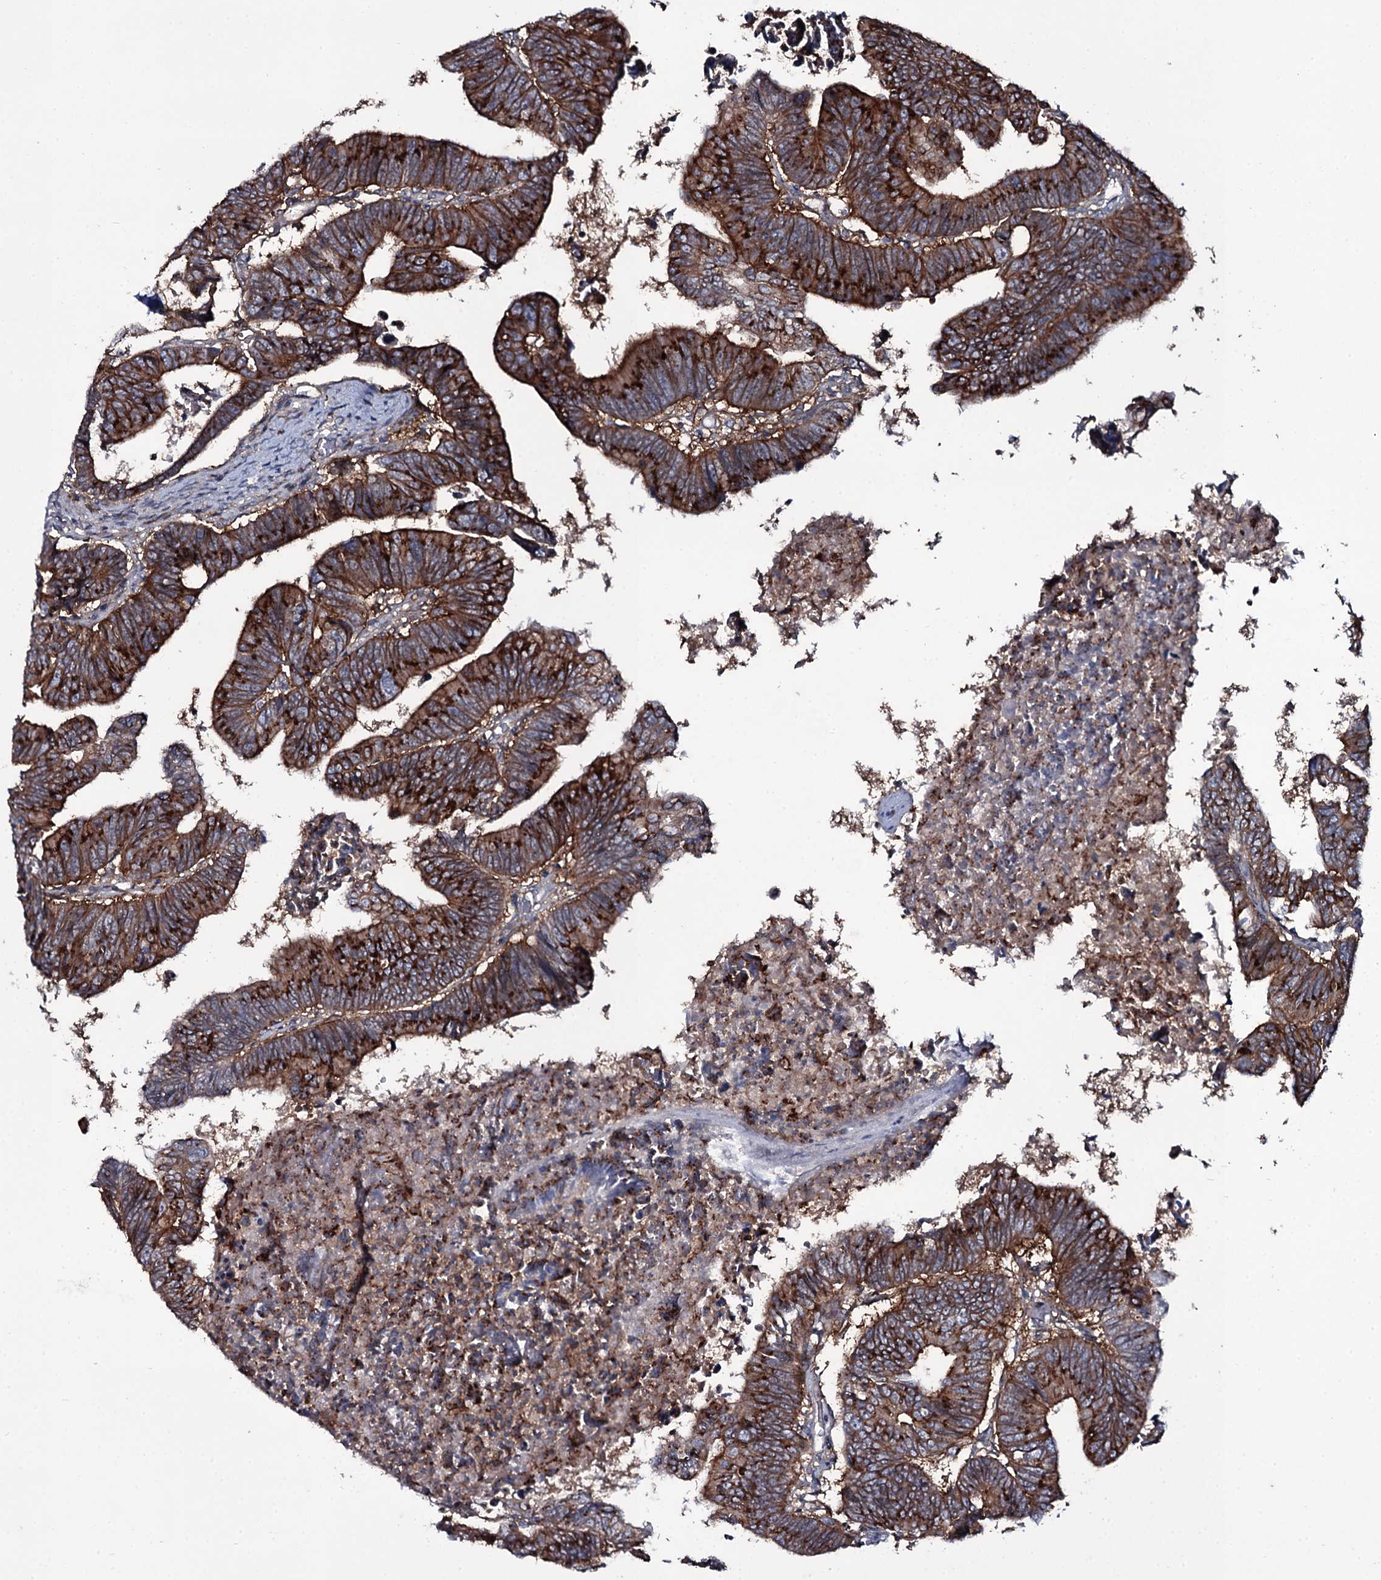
{"staining": {"intensity": "strong", "quantity": ">75%", "location": "cytoplasmic/membranous"}, "tissue": "colorectal cancer", "cell_type": "Tumor cells", "image_type": "cancer", "snomed": [{"axis": "morphology", "description": "Adenocarcinoma, NOS"}, {"axis": "topography", "description": "Rectum"}], "caption": "Human colorectal cancer stained with a brown dye demonstrates strong cytoplasmic/membranous positive staining in about >75% of tumor cells.", "gene": "SNAP23", "patient": {"sex": "female", "age": 65}}